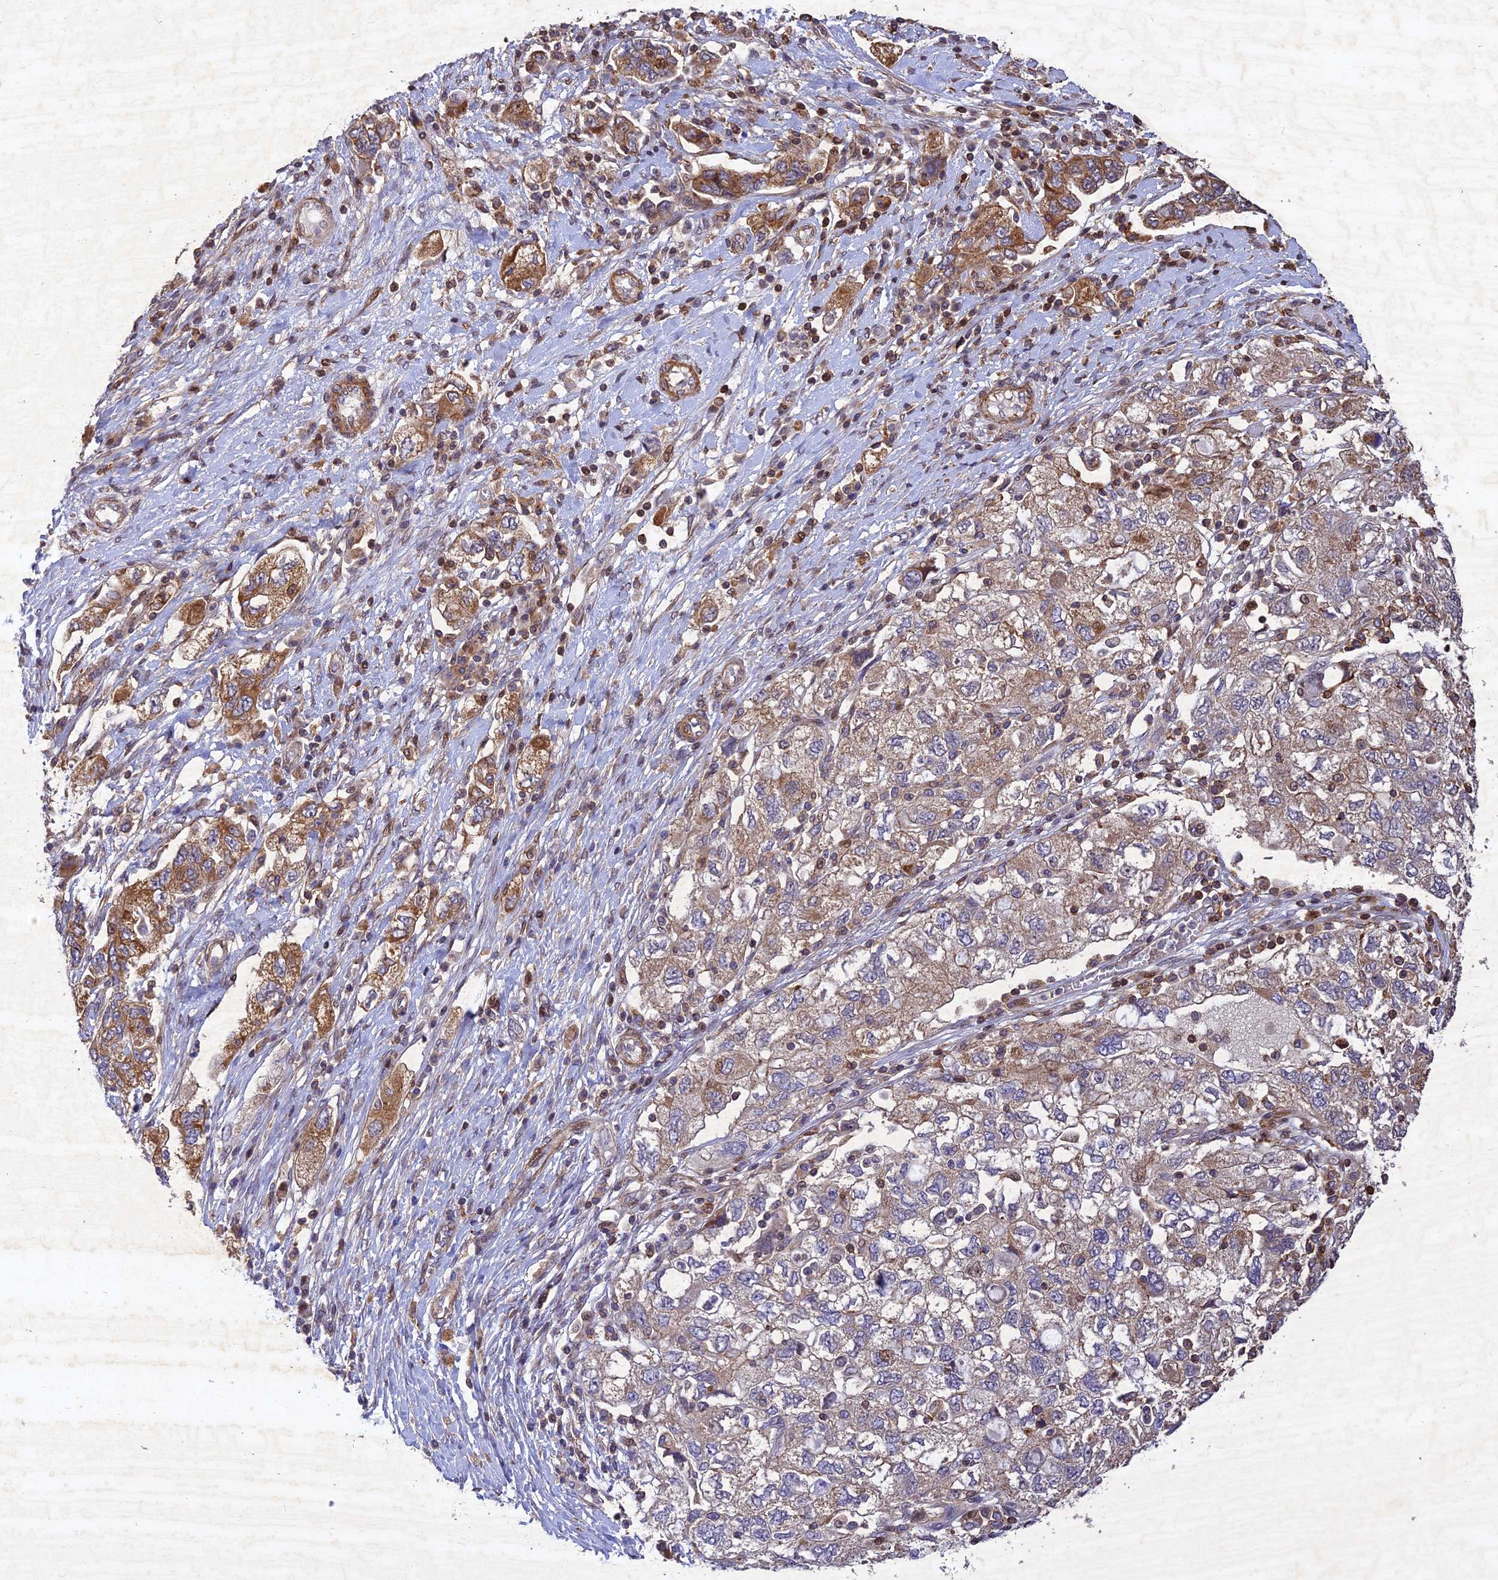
{"staining": {"intensity": "moderate", "quantity": "<25%", "location": "cytoplasmic/membranous"}, "tissue": "ovarian cancer", "cell_type": "Tumor cells", "image_type": "cancer", "snomed": [{"axis": "morphology", "description": "Carcinoma, NOS"}, {"axis": "morphology", "description": "Cystadenocarcinoma, serous, NOS"}, {"axis": "topography", "description": "Ovary"}], "caption": "Ovarian serous cystadenocarcinoma stained with immunohistochemistry displays moderate cytoplasmic/membranous positivity in about <25% of tumor cells.", "gene": "RELCH", "patient": {"sex": "female", "age": 69}}